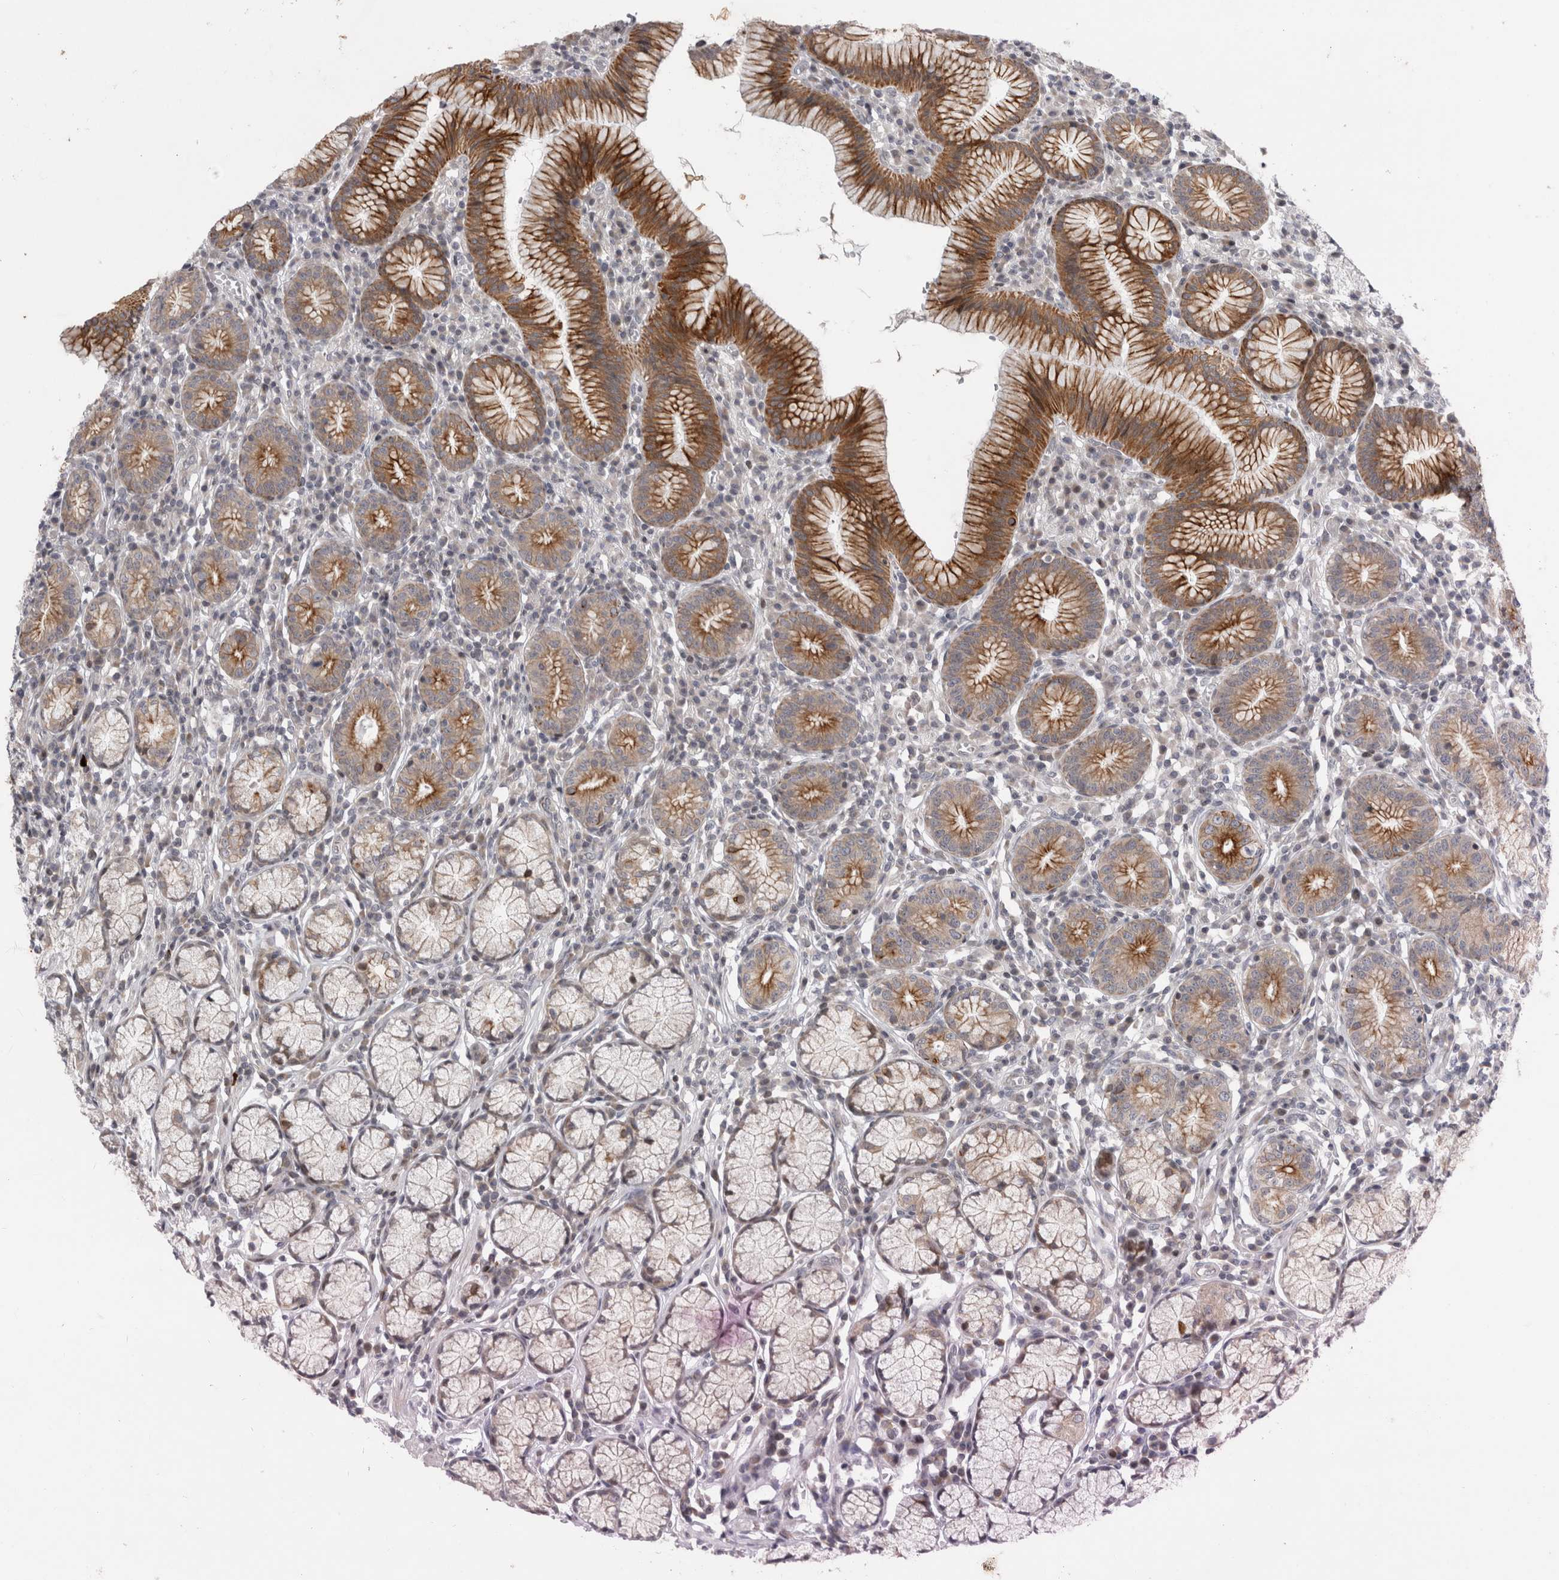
{"staining": {"intensity": "strong", "quantity": "25%-75%", "location": "cytoplasmic/membranous"}, "tissue": "stomach", "cell_type": "Glandular cells", "image_type": "normal", "snomed": [{"axis": "morphology", "description": "Normal tissue, NOS"}, {"axis": "topography", "description": "Stomach"}], "caption": "Protein staining displays strong cytoplasmic/membranous staining in approximately 25%-75% of glandular cells in unremarkable stomach. The protein is stained brown, and the nuclei are stained in blue (DAB (3,3'-diaminobenzidine) IHC with brightfield microscopy, high magnification).", "gene": "UTP25", "patient": {"sex": "male", "age": 55}}